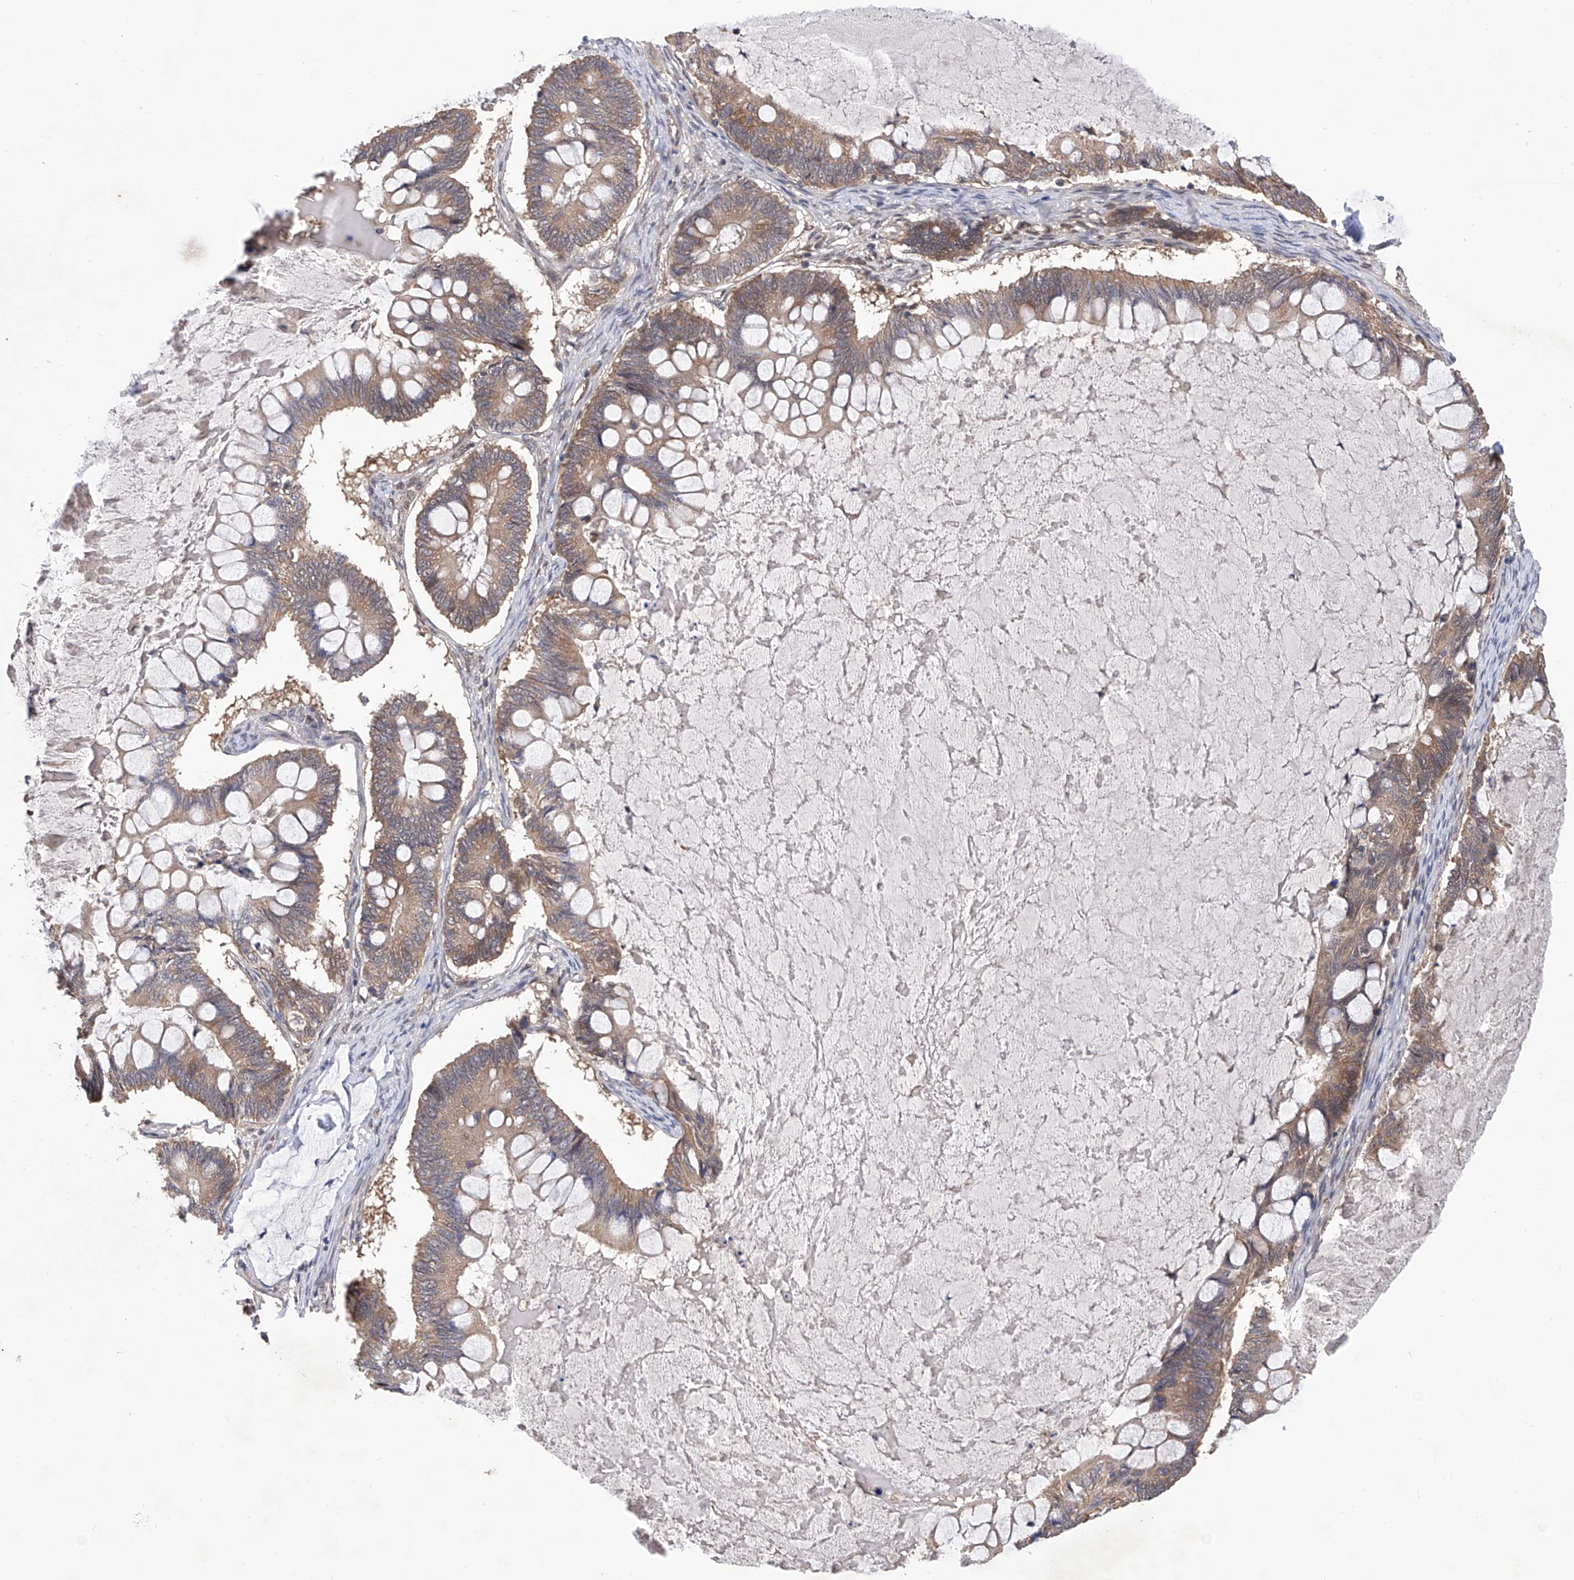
{"staining": {"intensity": "moderate", "quantity": ">75%", "location": "cytoplasmic/membranous"}, "tissue": "ovarian cancer", "cell_type": "Tumor cells", "image_type": "cancer", "snomed": [{"axis": "morphology", "description": "Cystadenocarcinoma, mucinous, NOS"}, {"axis": "topography", "description": "Ovary"}], "caption": "Protein staining by immunohistochemistry exhibits moderate cytoplasmic/membranous positivity in about >75% of tumor cells in ovarian cancer (mucinous cystadenocarcinoma).", "gene": "USP45", "patient": {"sex": "female", "age": 61}}